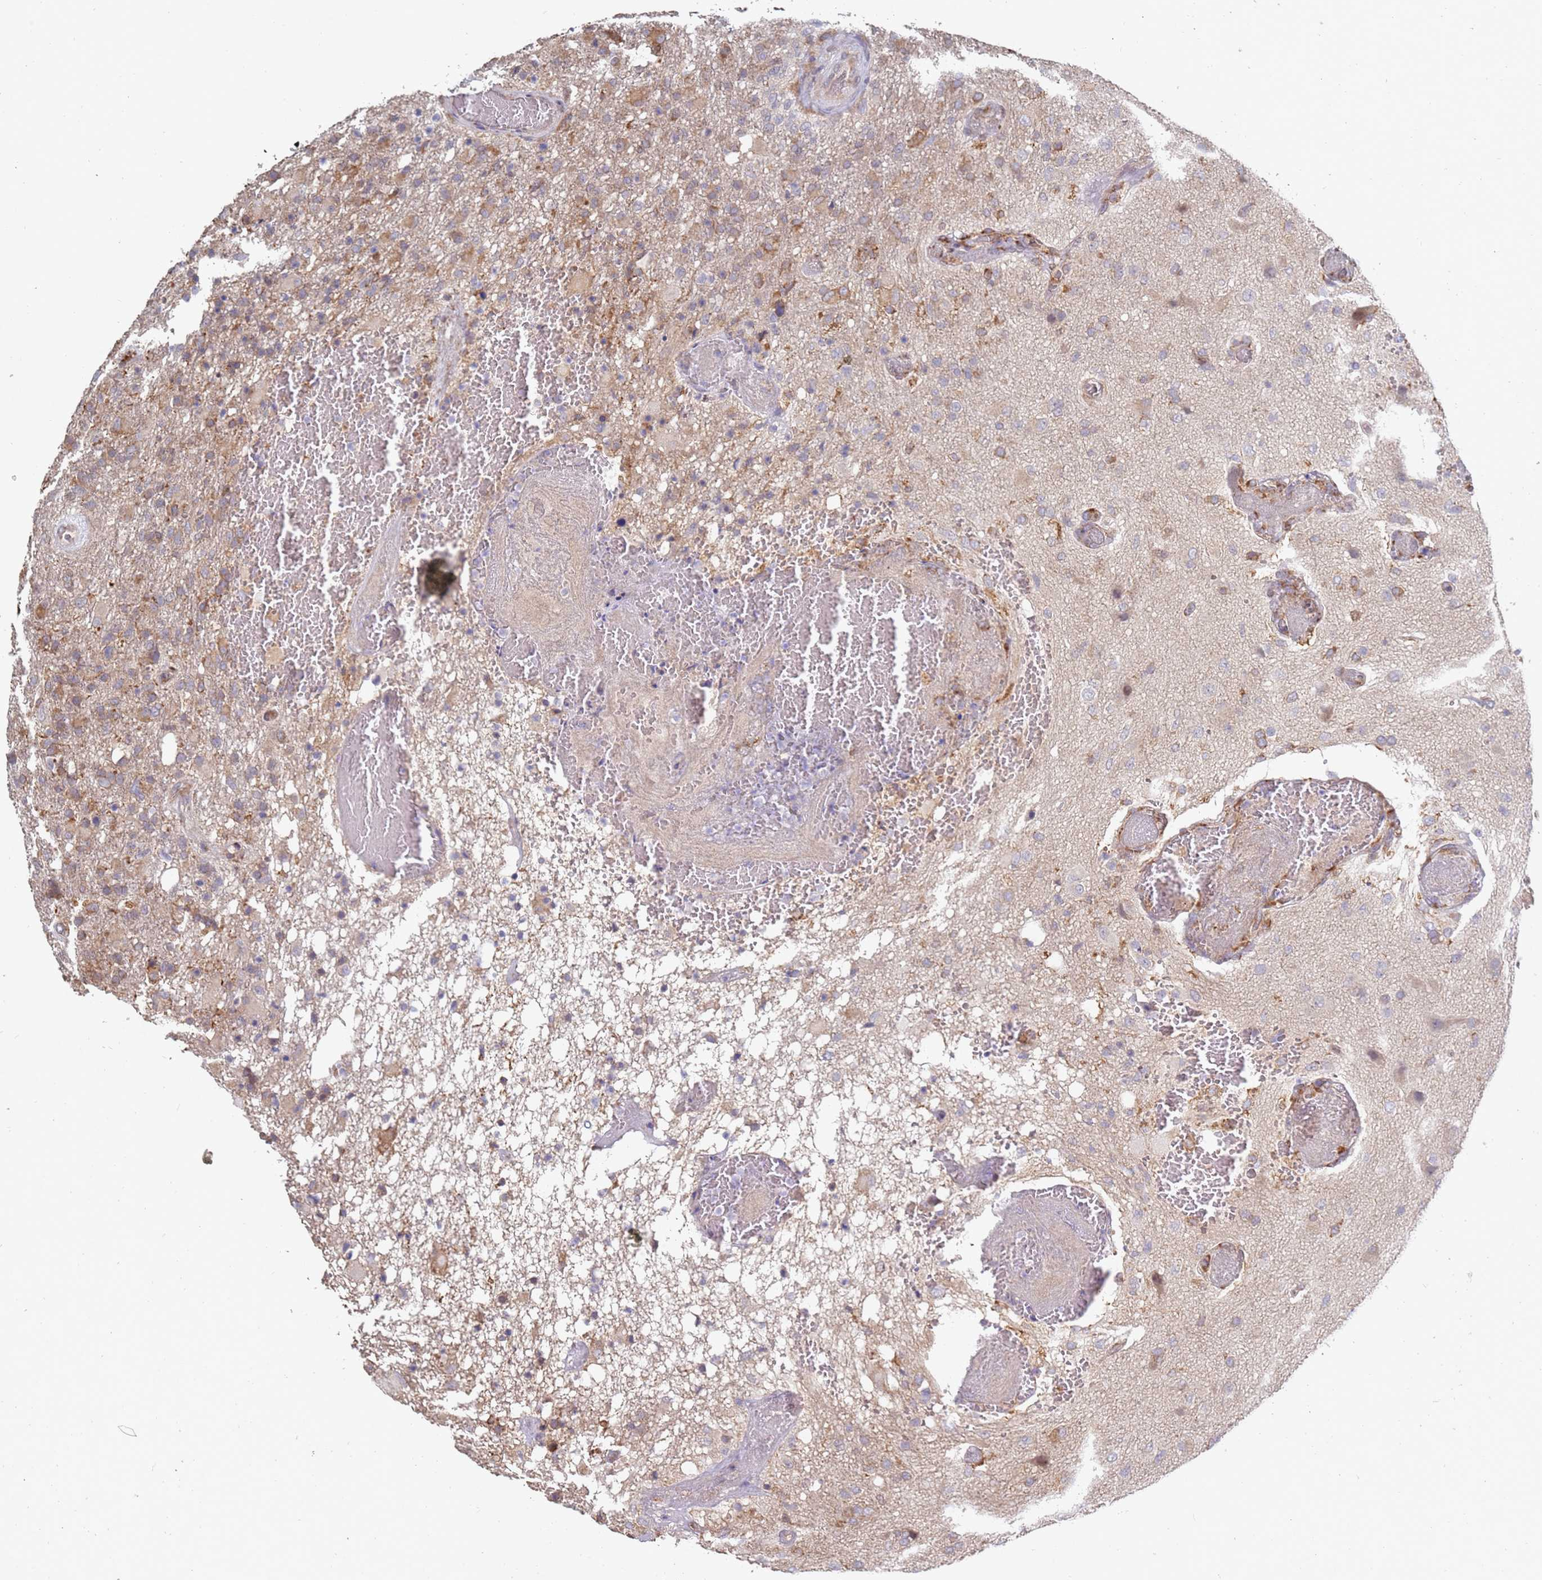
{"staining": {"intensity": "negative", "quantity": "none", "location": "none"}, "tissue": "glioma", "cell_type": "Tumor cells", "image_type": "cancer", "snomed": [{"axis": "morphology", "description": "Glioma, malignant, High grade"}, {"axis": "topography", "description": "Brain"}], "caption": "High-grade glioma (malignant) stained for a protein using immunohistochemistry shows no positivity tumor cells.", "gene": "VRK2", "patient": {"sex": "female", "age": 74}}